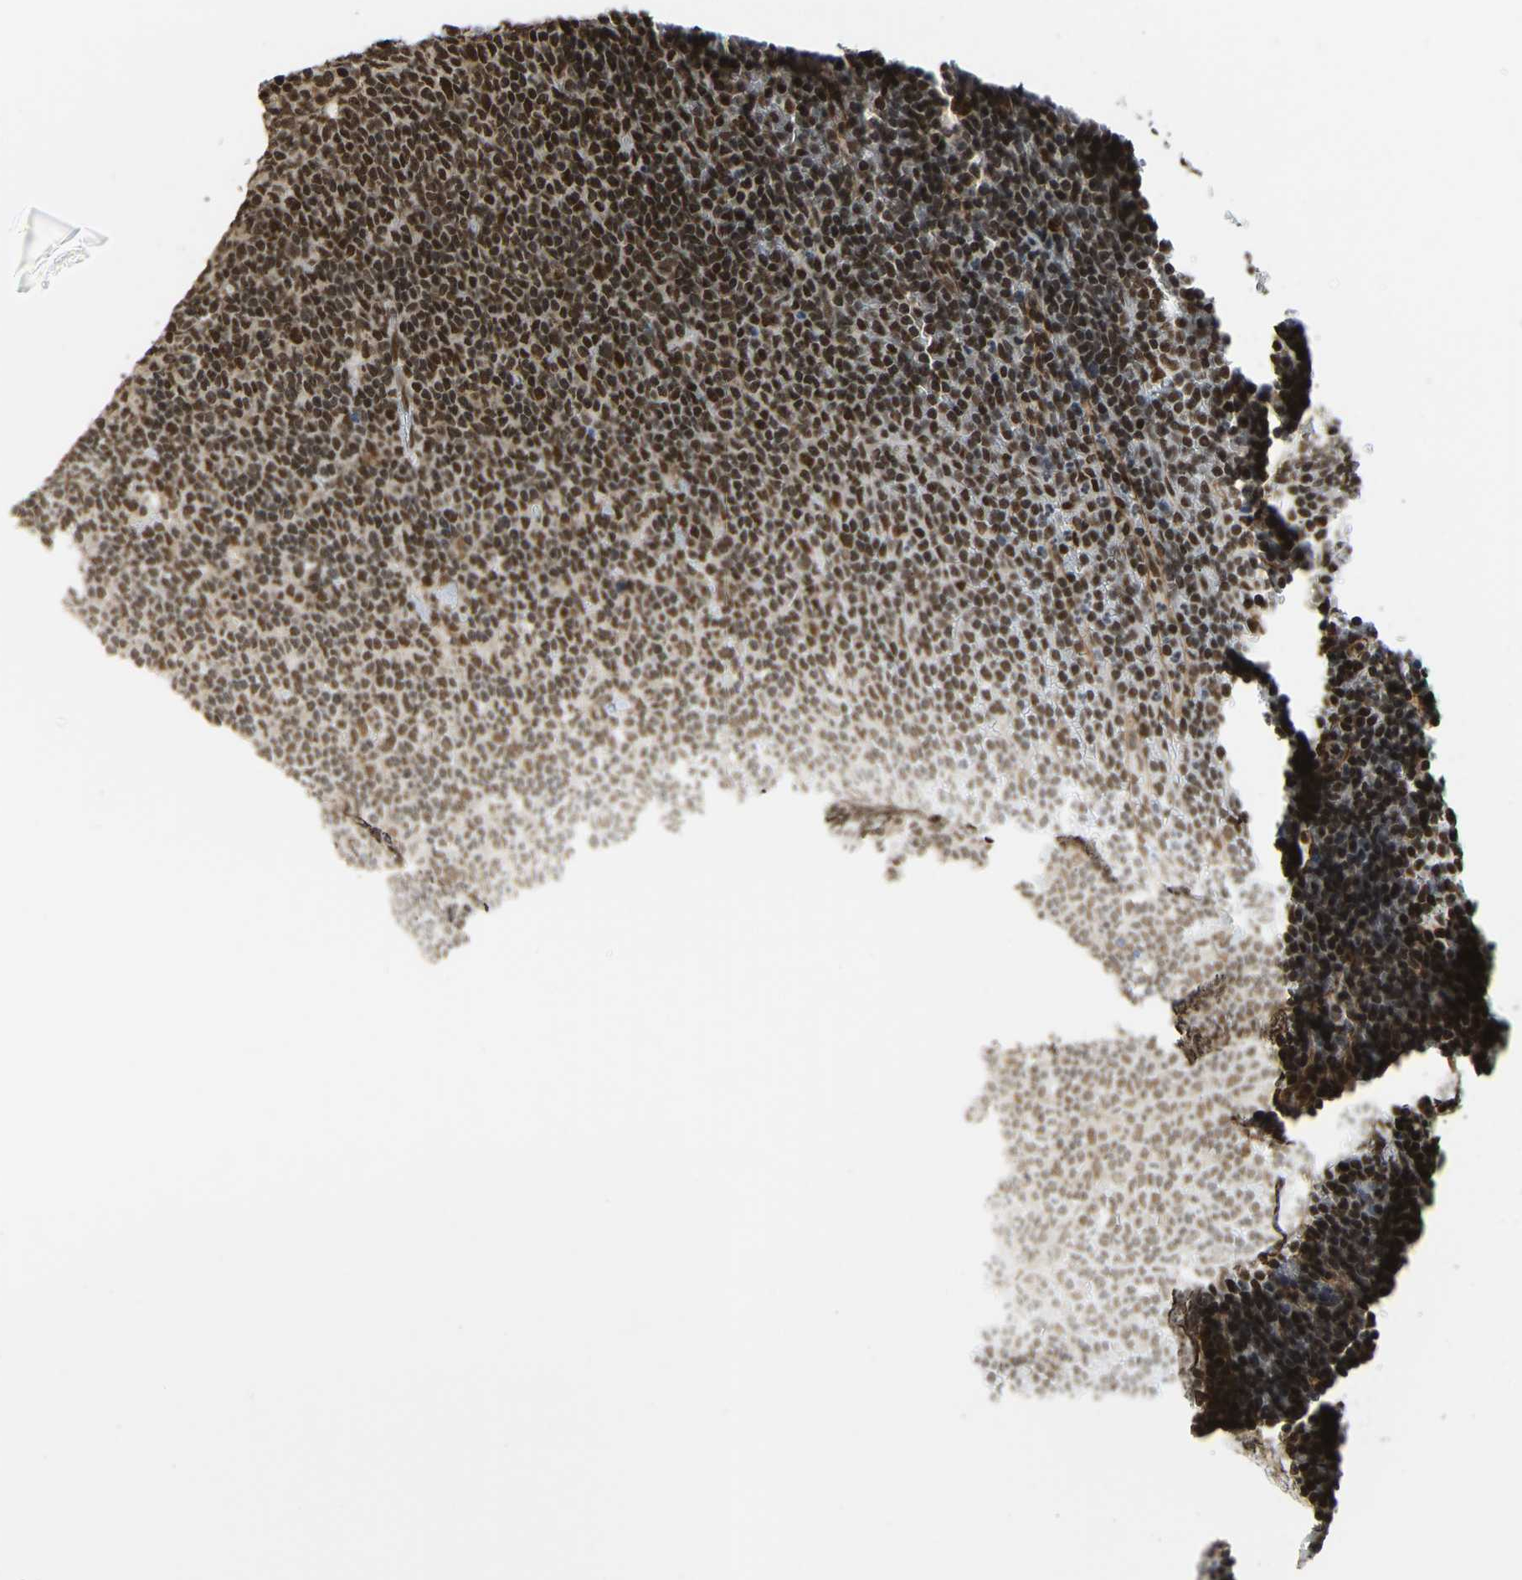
{"staining": {"intensity": "strong", "quantity": ">75%", "location": "nuclear"}, "tissue": "lymphoma", "cell_type": "Tumor cells", "image_type": "cancer", "snomed": [{"axis": "morphology", "description": "Malignant lymphoma, non-Hodgkin's type, Low grade"}, {"axis": "topography", "description": "Spleen"}], "caption": "DAB immunohistochemical staining of human malignant lymphoma, non-Hodgkin's type (low-grade) demonstrates strong nuclear protein expression in about >75% of tumor cells.", "gene": "ZSCAN20", "patient": {"sex": "female", "age": 50}}